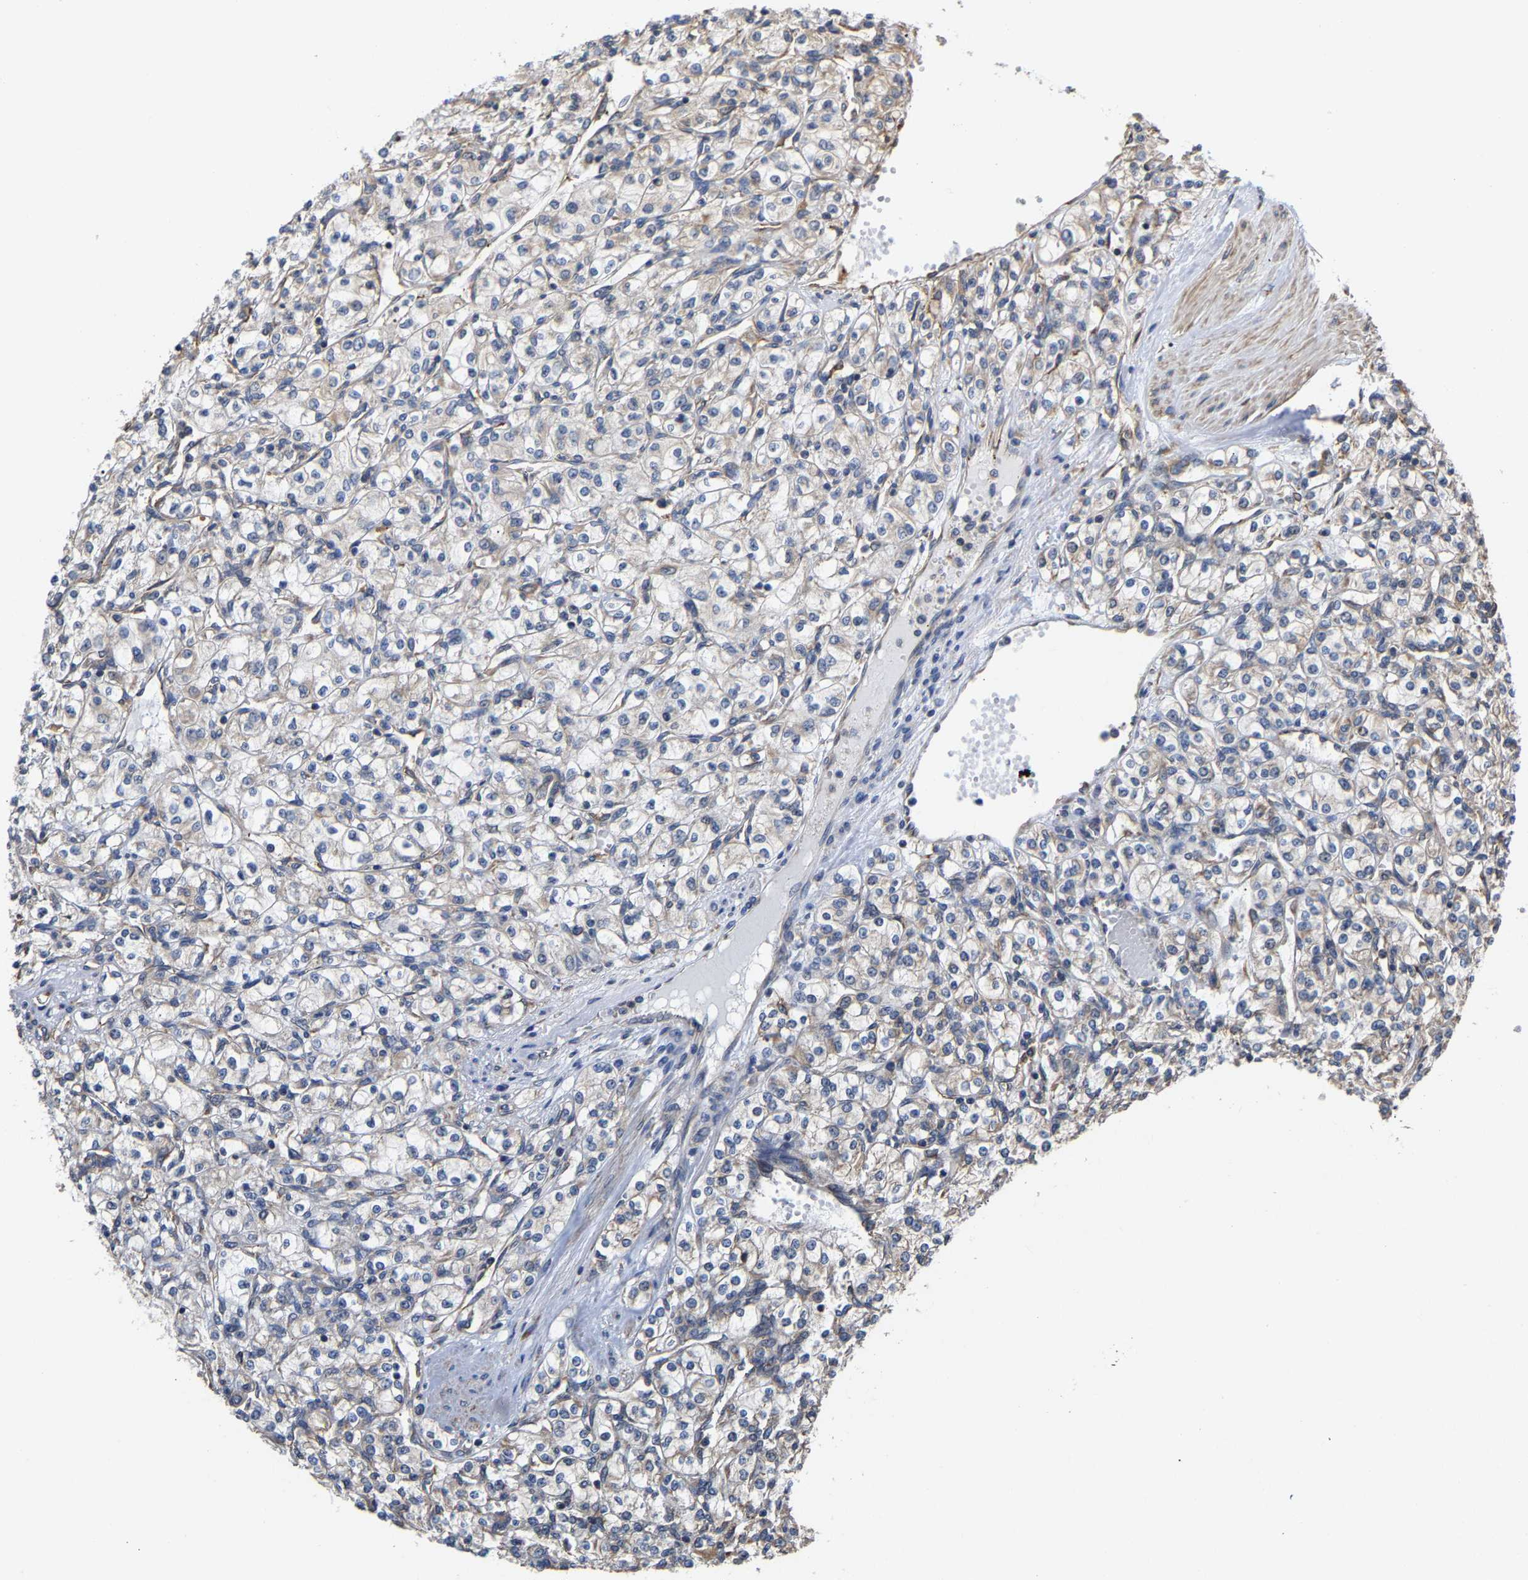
{"staining": {"intensity": "negative", "quantity": "none", "location": "none"}, "tissue": "renal cancer", "cell_type": "Tumor cells", "image_type": "cancer", "snomed": [{"axis": "morphology", "description": "Adenocarcinoma, NOS"}, {"axis": "topography", "description": "Kidney"}], "caption": "The photomicrograph shows no staining of tumor cells in renal adenocarcinoma.", "gene": "ARAP1", "patient": {"sex": "male", "age": 77}}